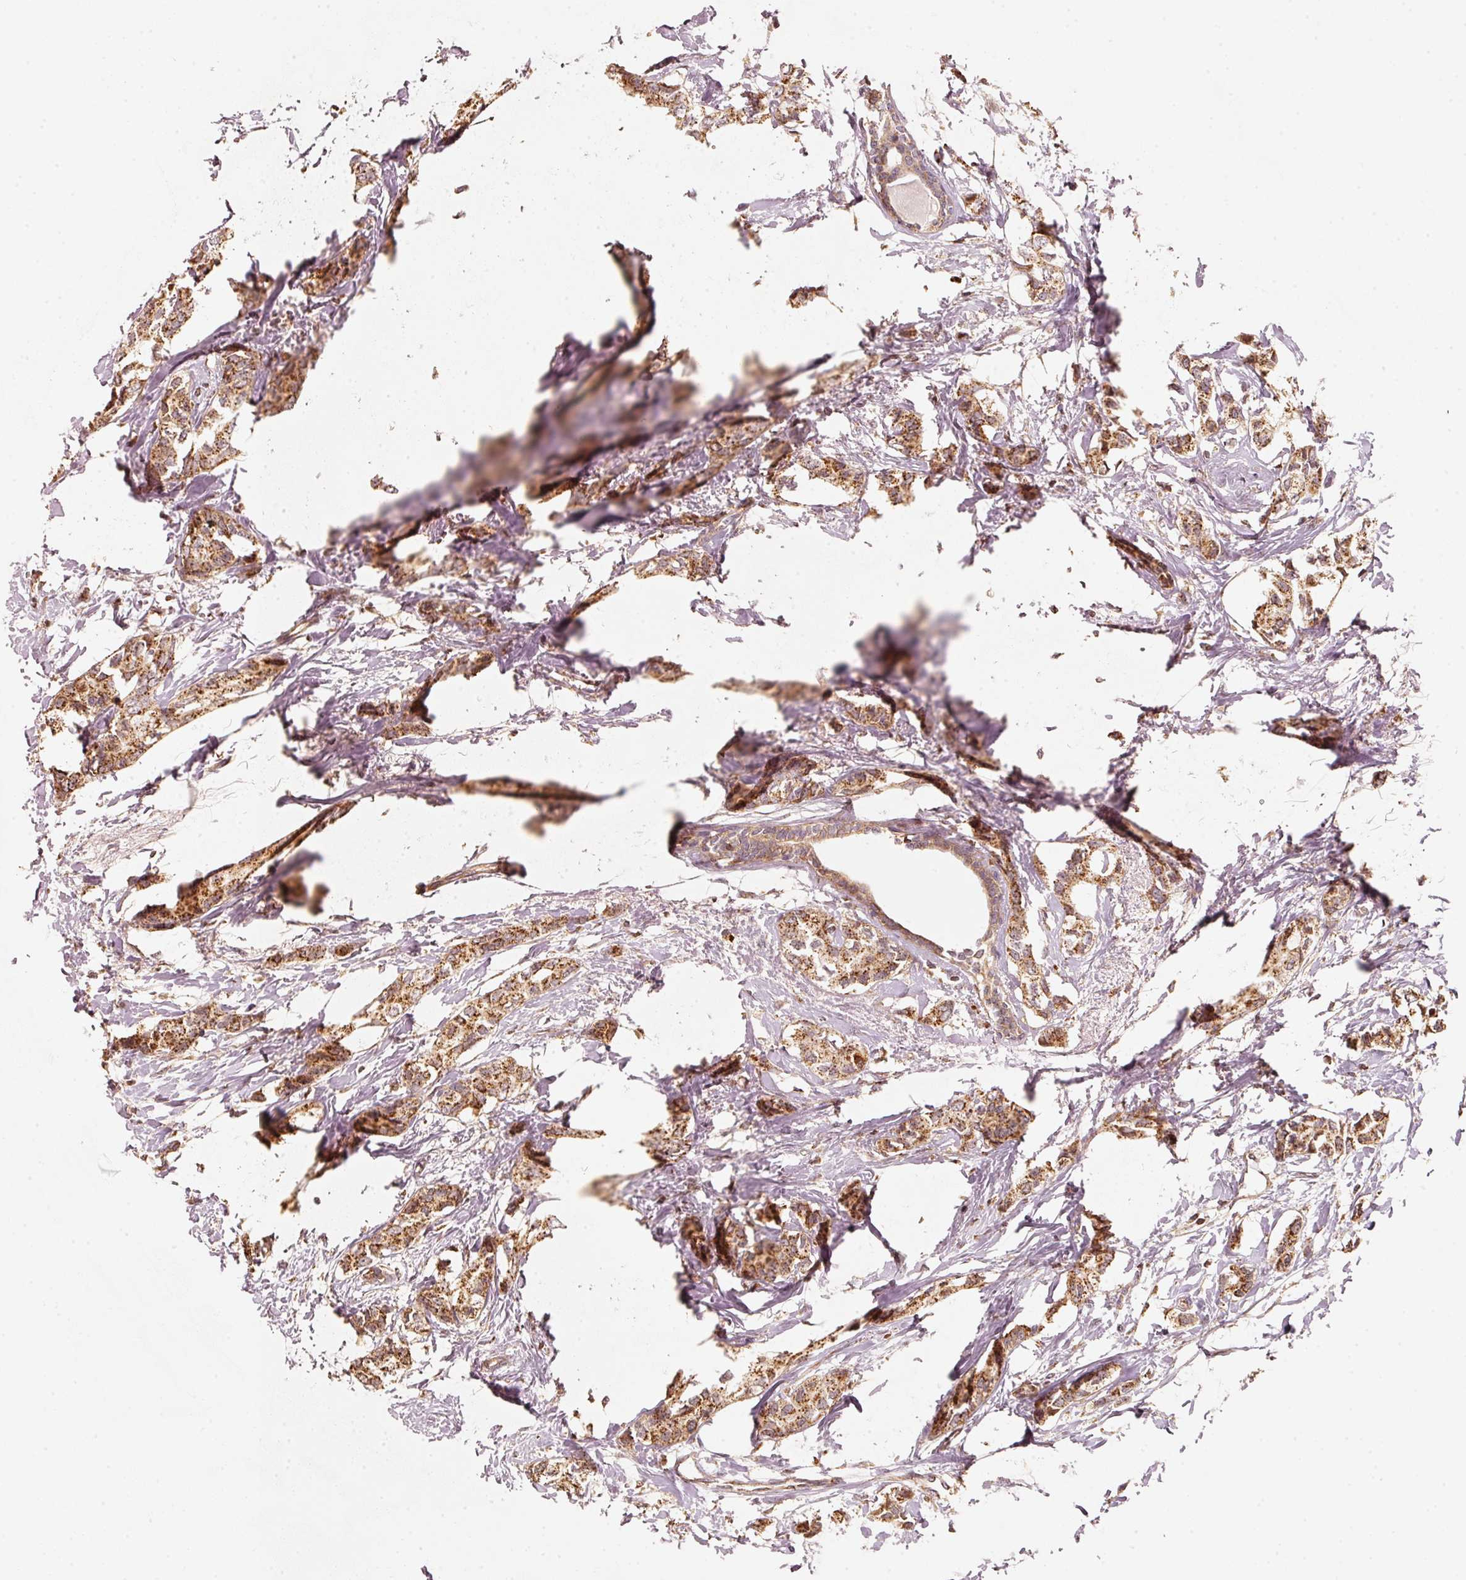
{"staining": {"intensity": "moderate", "quantity": ">75%", "location": "cytoplasmic/membranous"}, "tissue": "breast cancer", "cell_type": "Tumor cells", "image_type": "cancer", "snomed": [{"axis": "morphology", "description": "Duct carcinoma"}, {"axis": "topography", "description": "Breast"}], "caption": "Immunohistochemical staining of human breast invasive ductal carcinoma reveals medium levels of moderate cytoplasmic/membranous expression in approximately >75% of tumor cells.", "gene": "RAB35", "patient": {"sex": "female", "age": 73}}